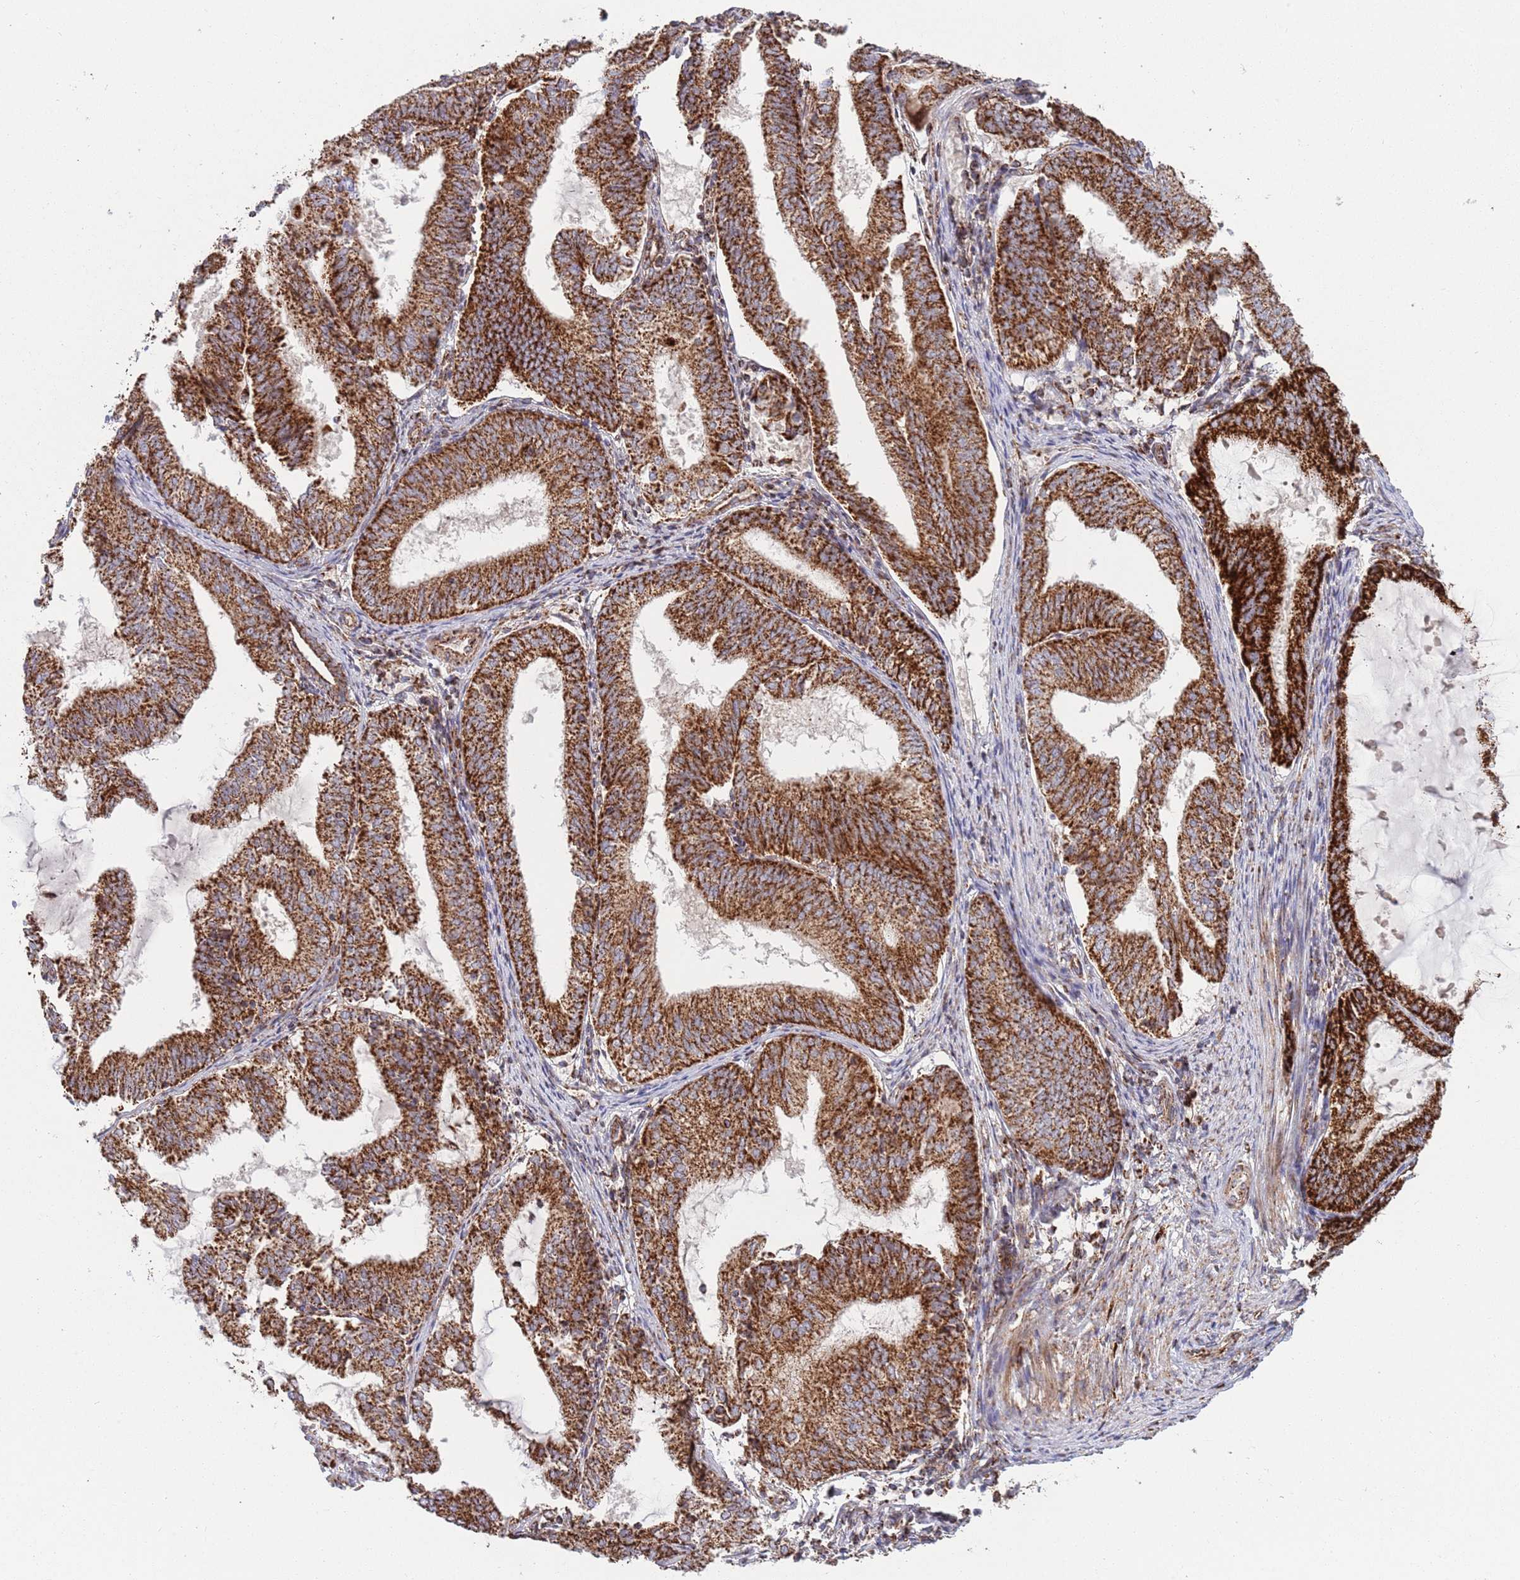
{"staining": {"intensity": "strong", "quantity": ">75%", "location": "cytoplasmic/membranous"}, "tissue": "endometrial cancer", "cell_type": "Tumor cells", "image_type": "cancer", "snomed": [{"axis": "morphology", "description": "Adenocarcinoma, NOS"}, {"axis": "topography", "description": "Endometrium"}], "caption": "The immunohistochemical stain shows strong cytoplasmic/membranous staining in tumor cells of endometrial cancer (adenocarcinoma) tissue.", "gene": "ATP5PD", "patient": {"sex": "female", "age": 81}}